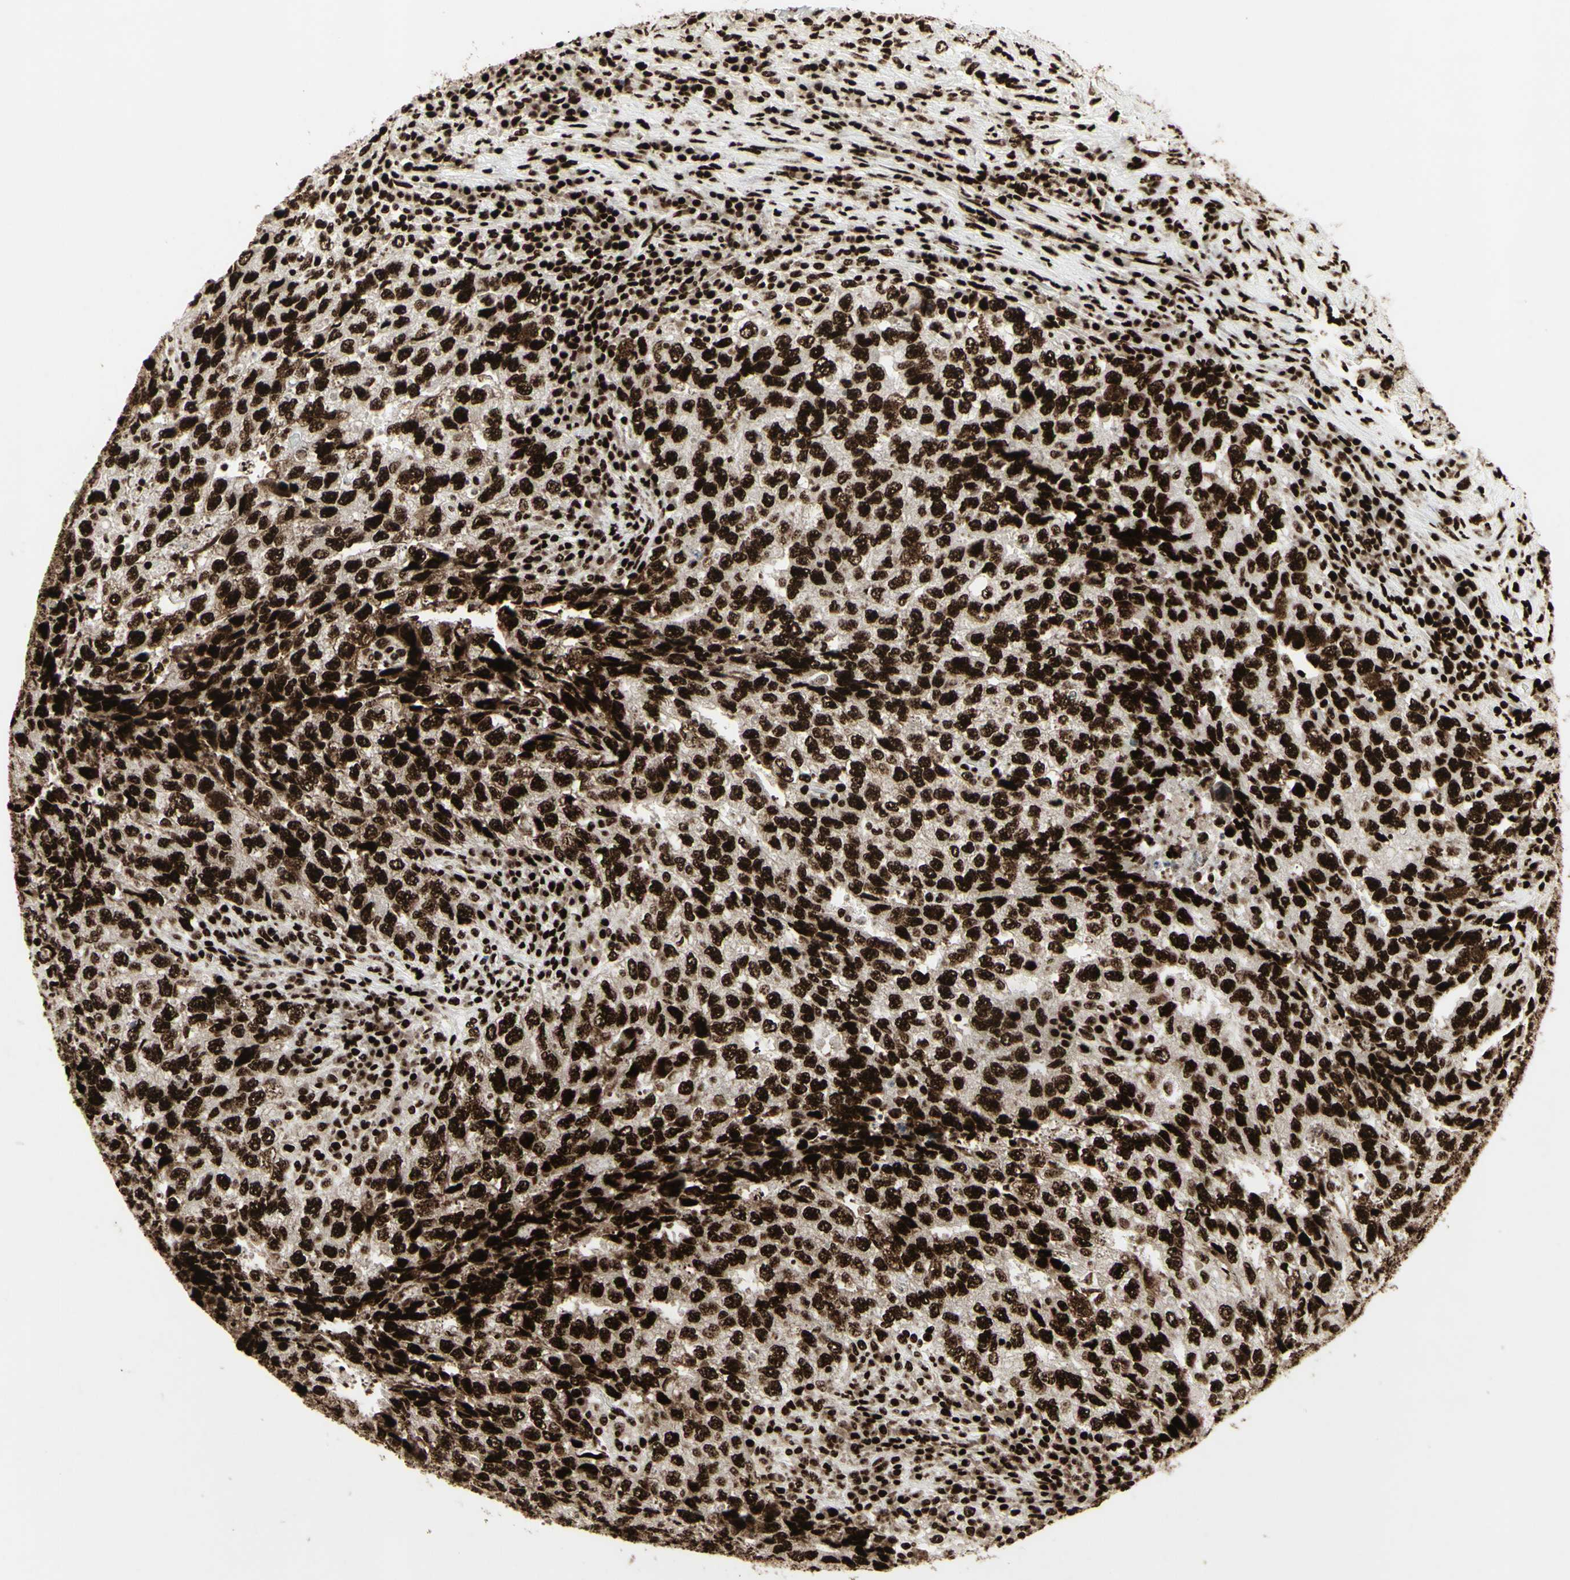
{"staining": {"intensity": "strong", "quantity": ">75%", "location": "nuclear"}, "tissue": "testis cancer", "cell_type": "Tumor cells", "image_type": "cancer", "snomed": [{"axis": "morphology", "description": "Necrosis, NOS"}, {"axis": "morphology", "description": "Carcinoma, Embryonal, NOS"}, {"axis": "topography", "description": "Testis"}], "caption": "Testis cancer (embryonal carcinoma) stained with DAB (3,3'-diaminobenzidine) IHC displays high levels of strong nuclear expression in approximately >75% of tumor cells. (DAB (3,3'-diaminobenzidine) = brown stain, brightfield microscopy at high magnification).", "gene": "U2AF2", "patient": {"sex": "male", "age": 19}}